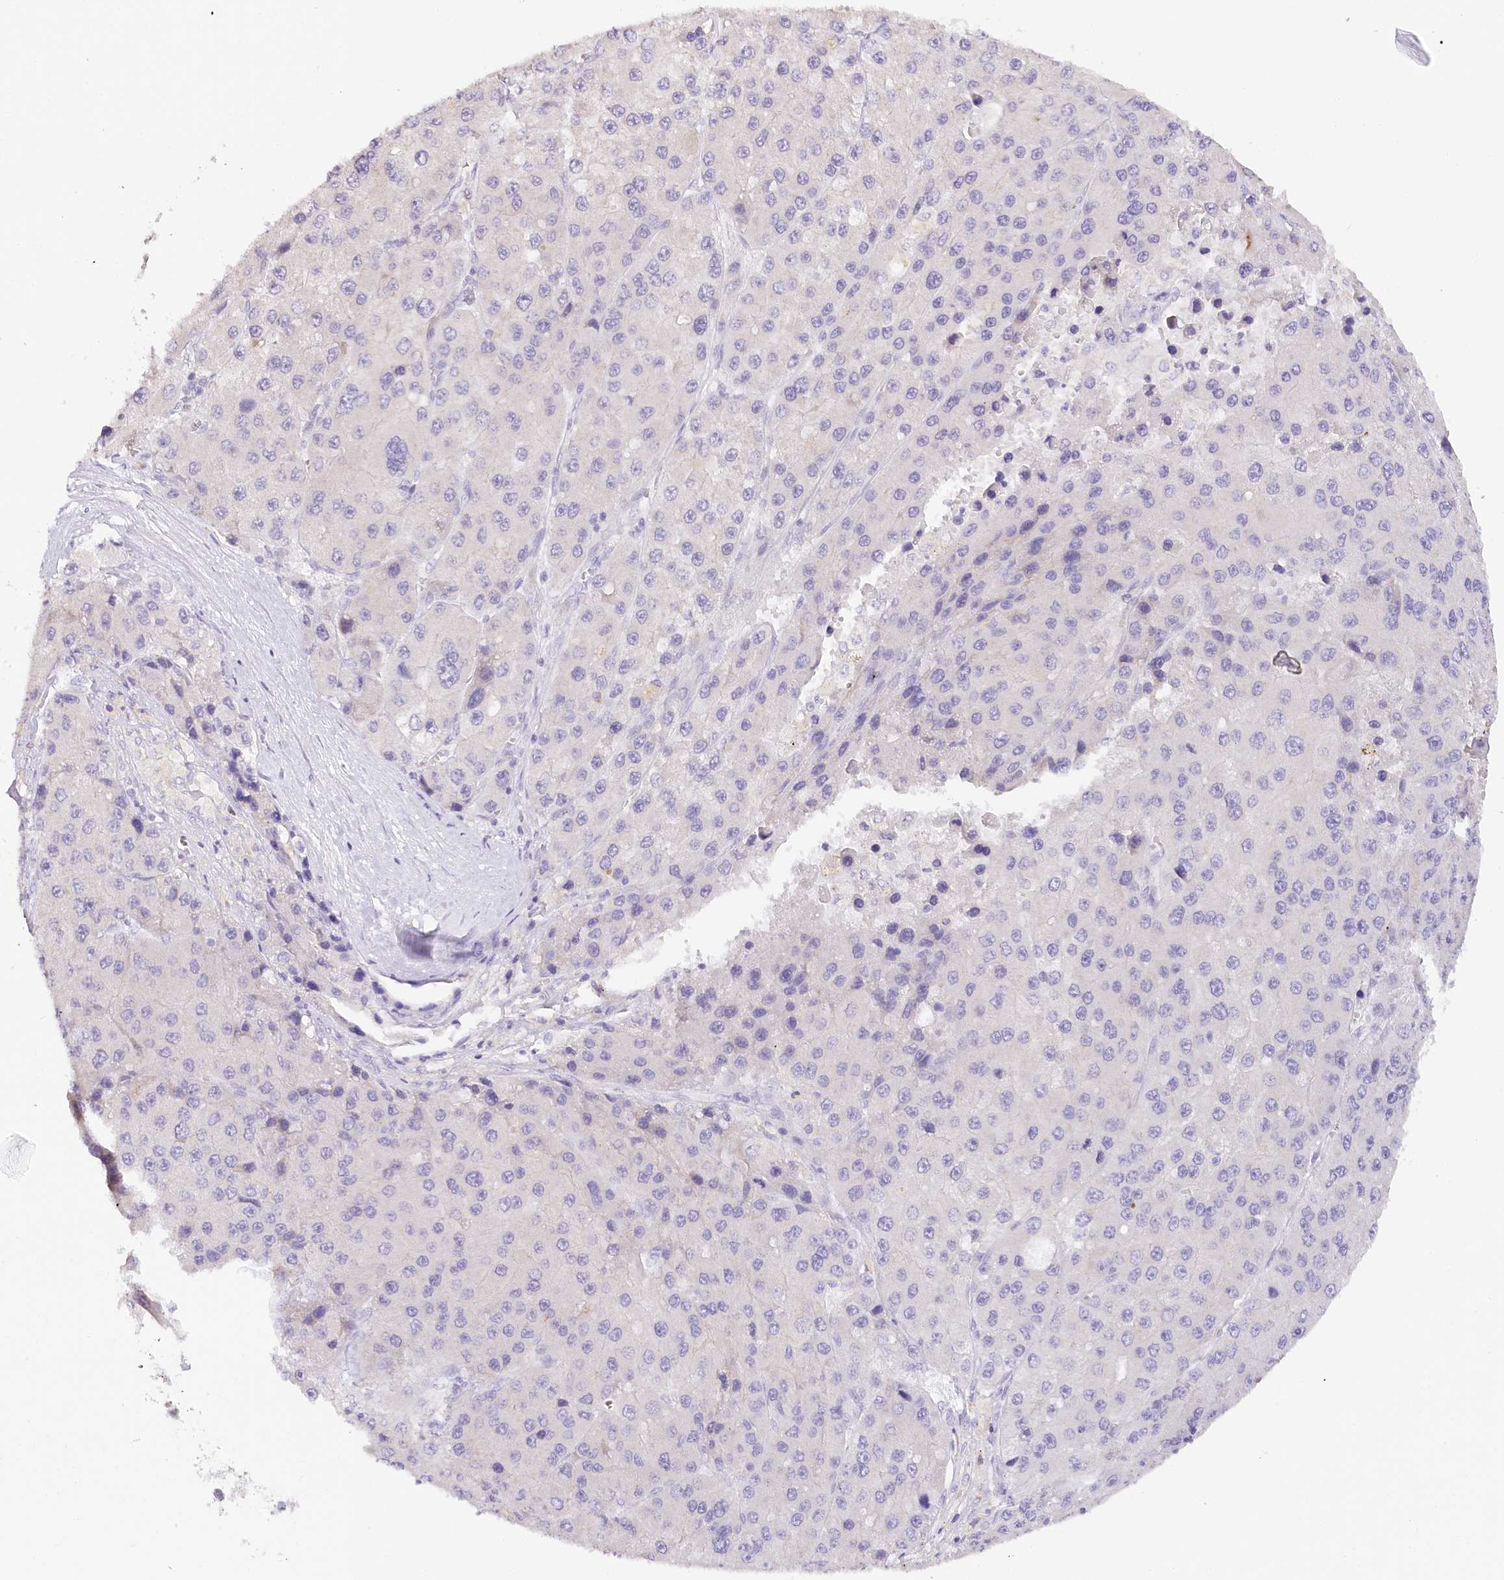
{"staining": {"intensity": "negative", "quantity": "none", "location": "none"}, "tissue": "liver cancer", "cell_type": "Tumor cells", "image_type": "cancer", "snomed": [{"axis": "morphology", "description": "Carcinoma, Hepatocellular, NOS"}, {"axis": "topography", "description": "Liver"}], "caption": "Tumor cells are negative for brown protein staining in liver cancer (hepatocellular carcinoma).", "gene": "TP53", "patient": {"sex": "female", "age": 73}}